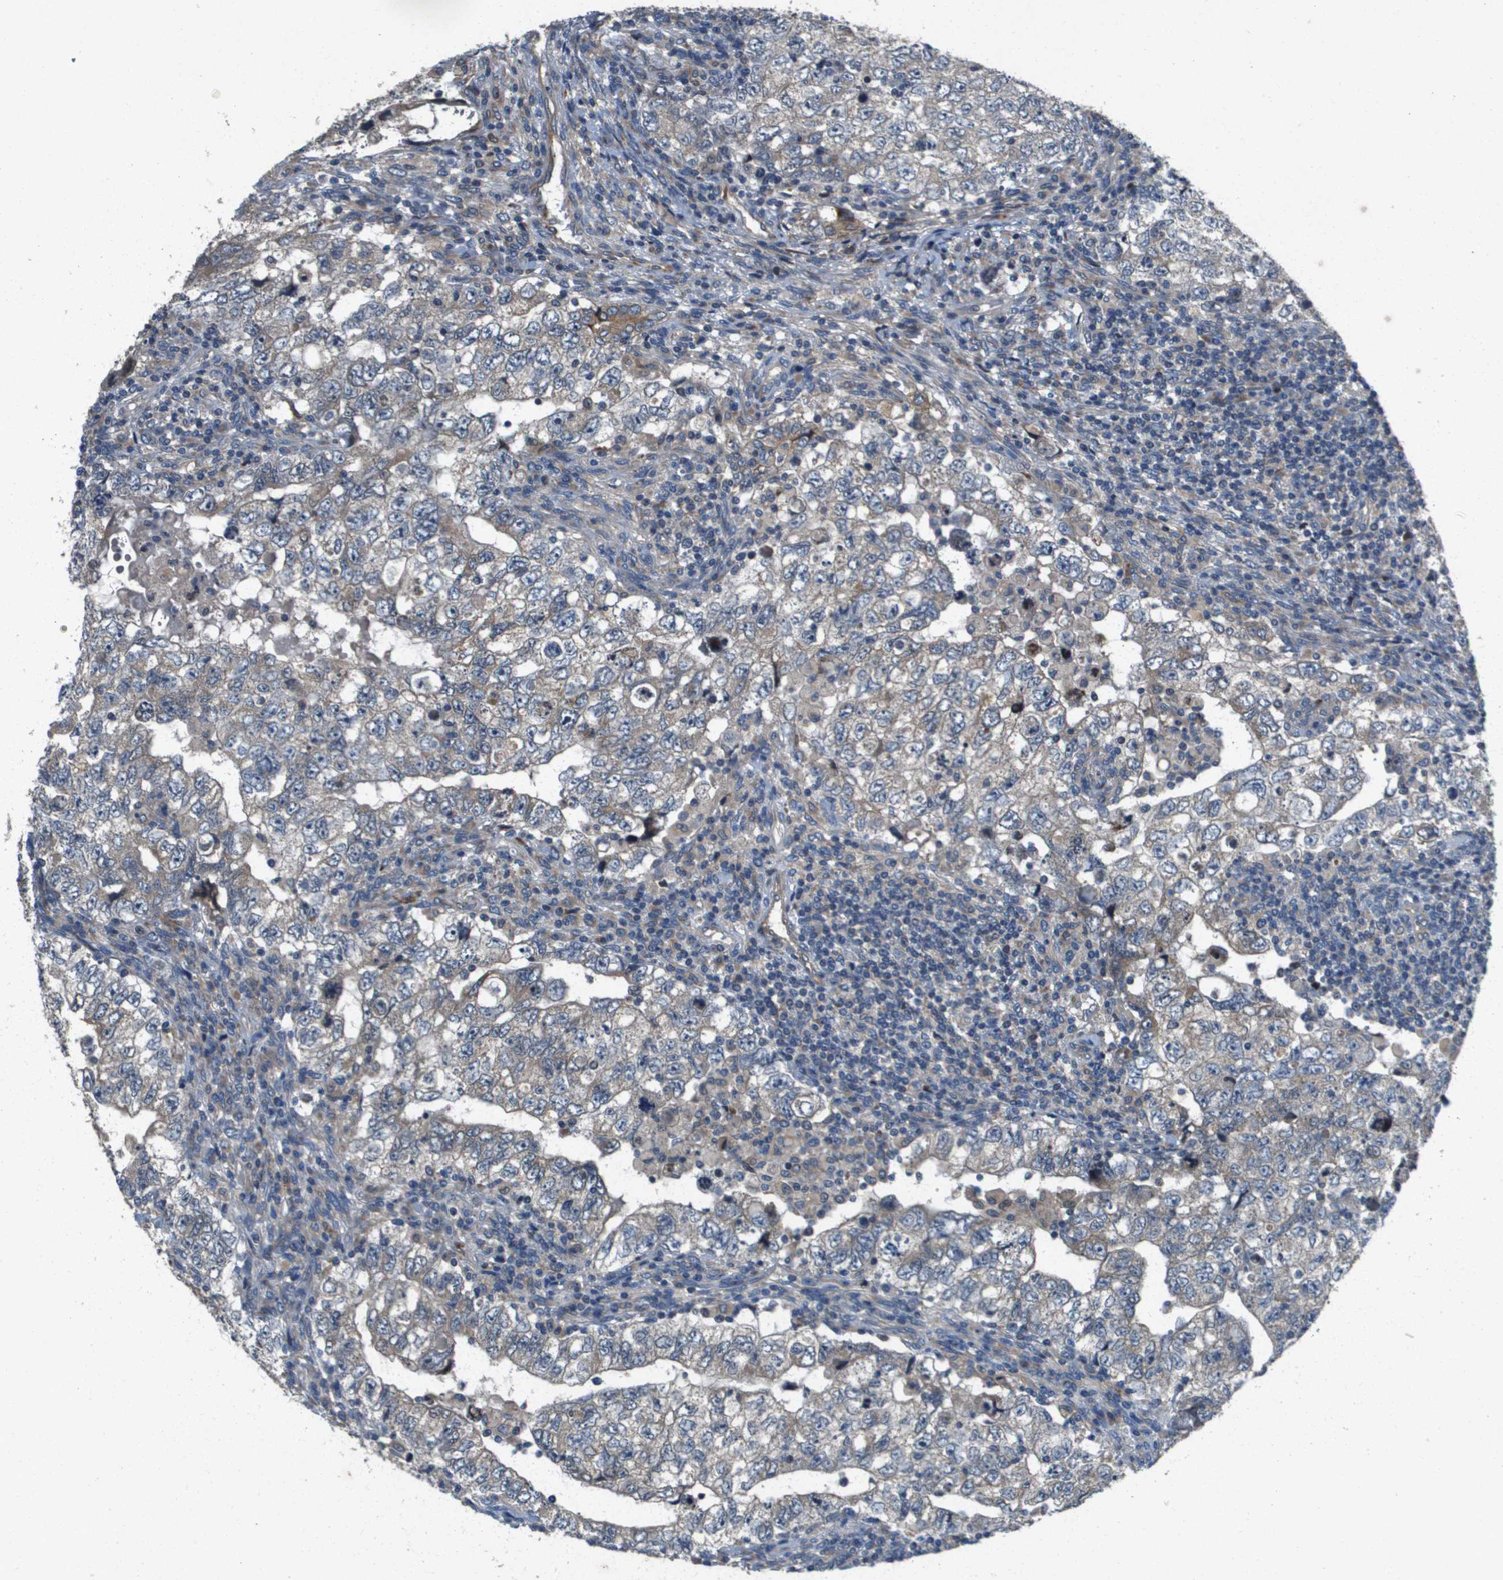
{"staining": {"intensity": "negative", "quantity": "none", "location": "none"}, "tissue": "testis cancer", "cell_type": "Tumor cells", "image_type": "cancer", "snomed": [{"axis": "morphology", "description": "Carcinoma, Embryonal, NOS"}, {"axis": "topography", "description": "Testis"}], "caption": "Human embryonal carcinoma (testis) stained for a protein using IHC shows no expression in tumor cells.", "gene": "ENTPD2", "patient": {"sex": "male", "age": 36}}